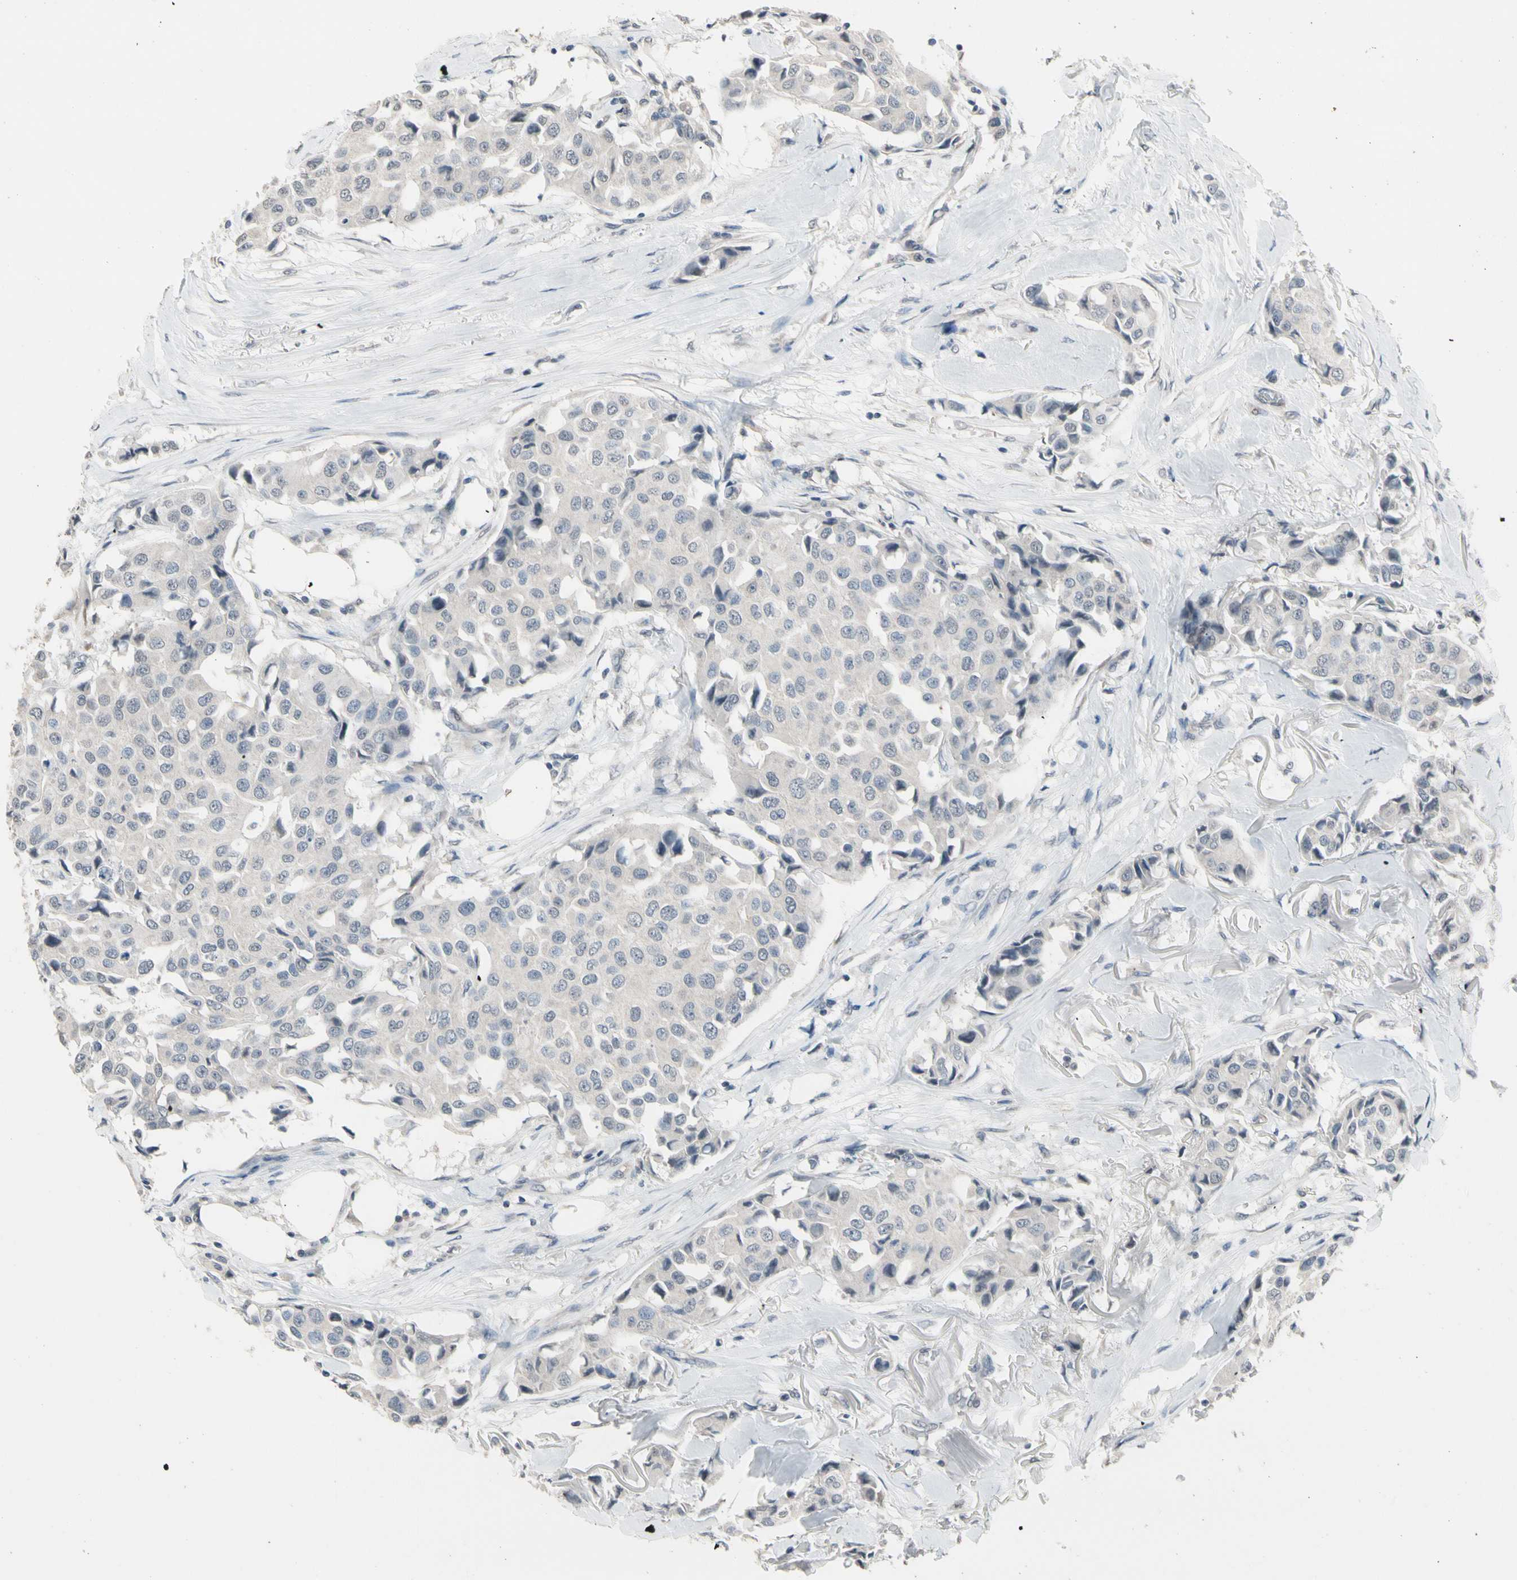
{"staining": {"intensity": "negative", "quantity": "none", "location": "none"}, "tissue": "breast cancer", "cell_type": "Tumor cells", "image_type": "cancer", "snomed": [{"axis": "morphology", "description": "Duct carcinoma"}, {"axis": "topography", "description": "Breast"}], "caption": "High magnification brightfield microscopy of invasive ductal carcinoma (breast) stained with DAB (3,3'-diaminobenzidine) (brown) and counterstained with hematoxylin (blue): tumor cells show no significant expression. (DAB (3,3'-diaminobenzidine) immunohistochemistry (IHC) with hematoxylin counter stain).", "gene": "SV2A", "patient": {"sex": "female", "age": 80}}